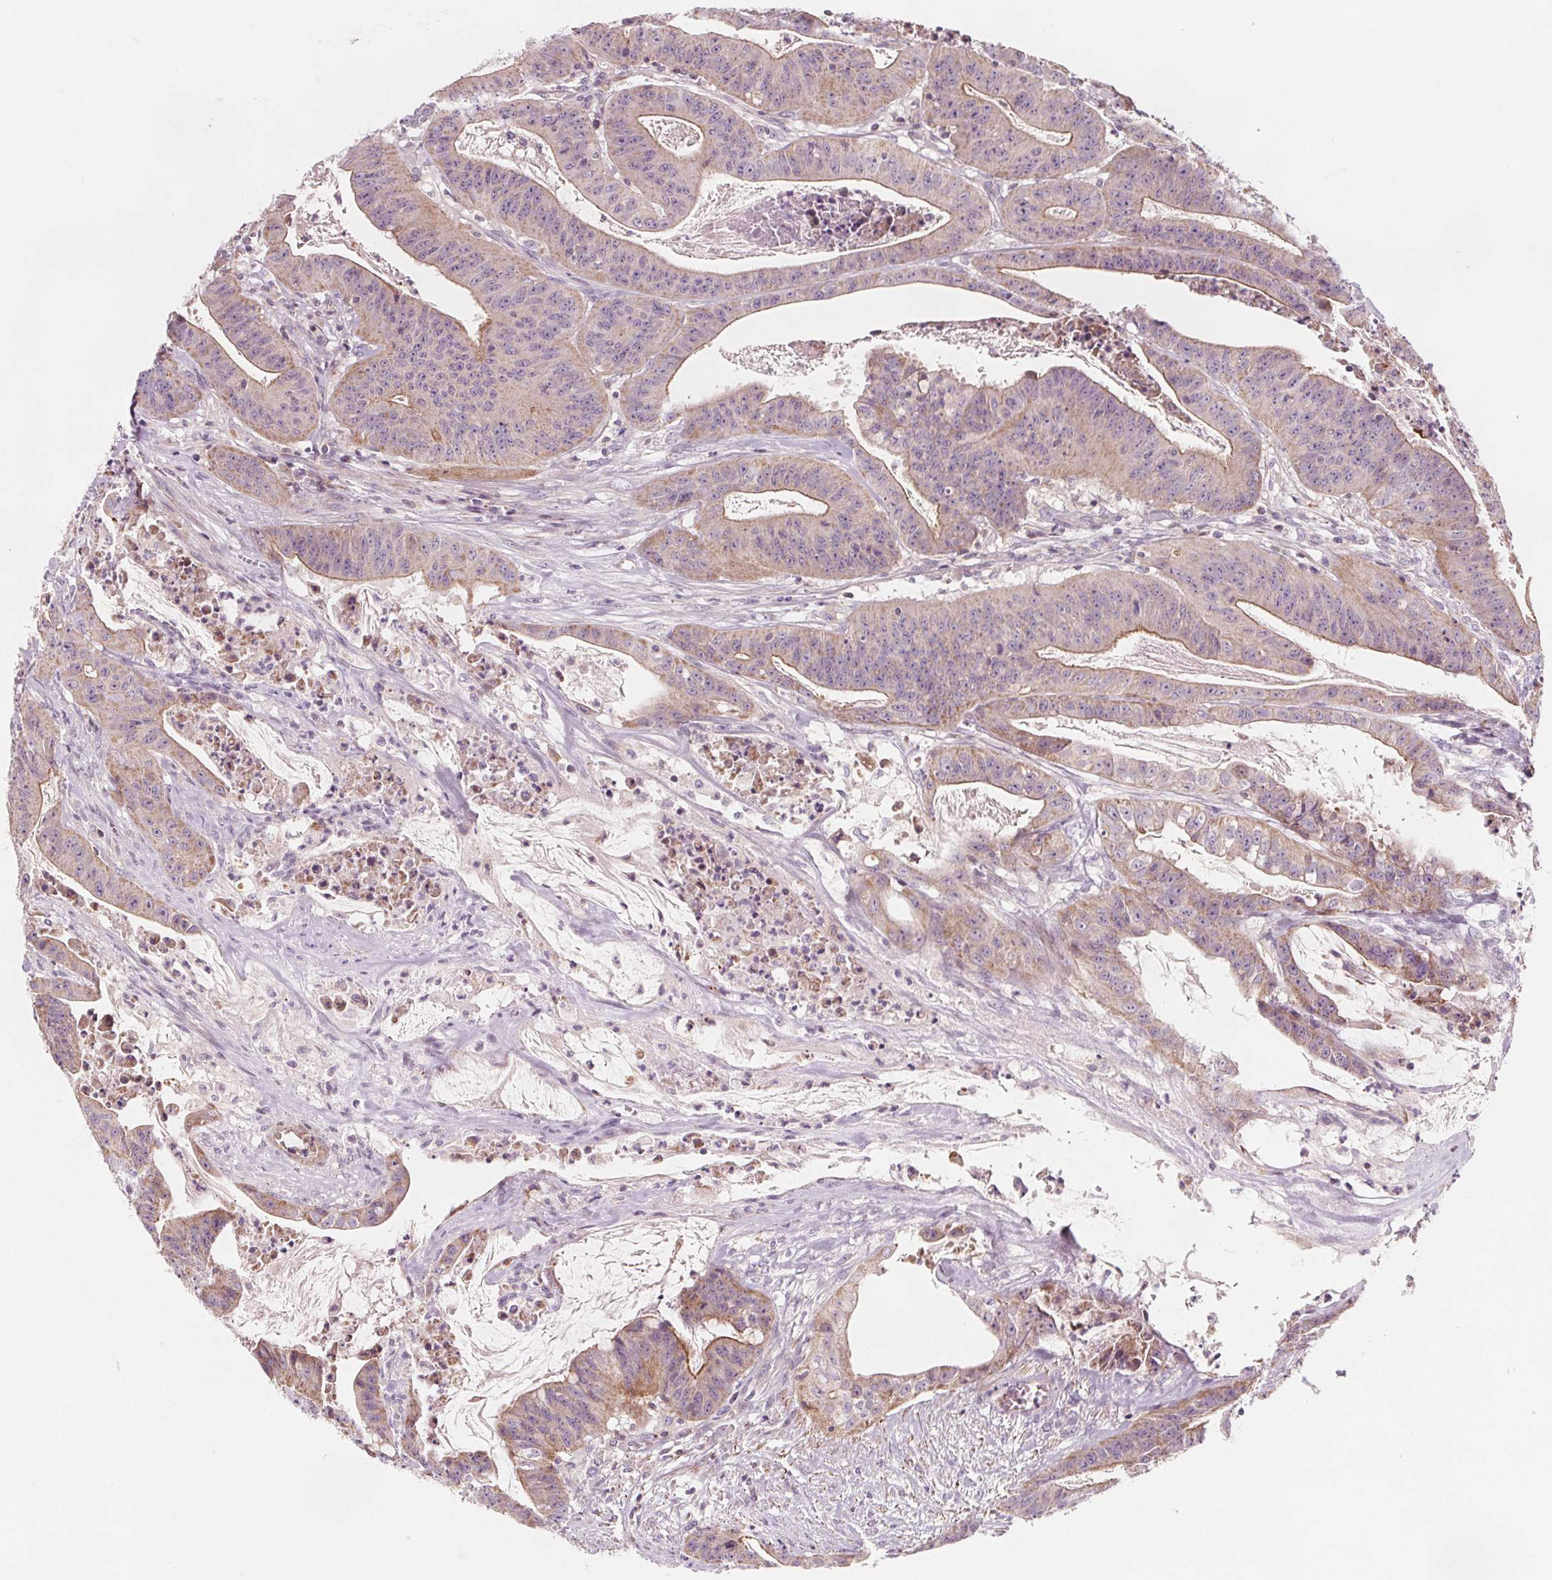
{"staining": {"intensity": "weak", "quantity": "<25%", "location": "cytoplasmic/membranous"}, "tissue": "colorectal cancer", "cell_type": "Tumor cells", "image_type": "cancer", "snomed": [{"axis": "morphology", "description": "Adenocarcinoma, NOS"}, {"axis": "topography", "description": "Colon"}], "caption": "A photomicrograph of colorectal cancer stained for a protein exhibits no brown staining in tumor cells. The staining is performed using DAB brown chromogen with nuclei counter-stained in using hematoxylin.", "gene": "ADAM33", "patient": {"sex": "male", "age": 33}}